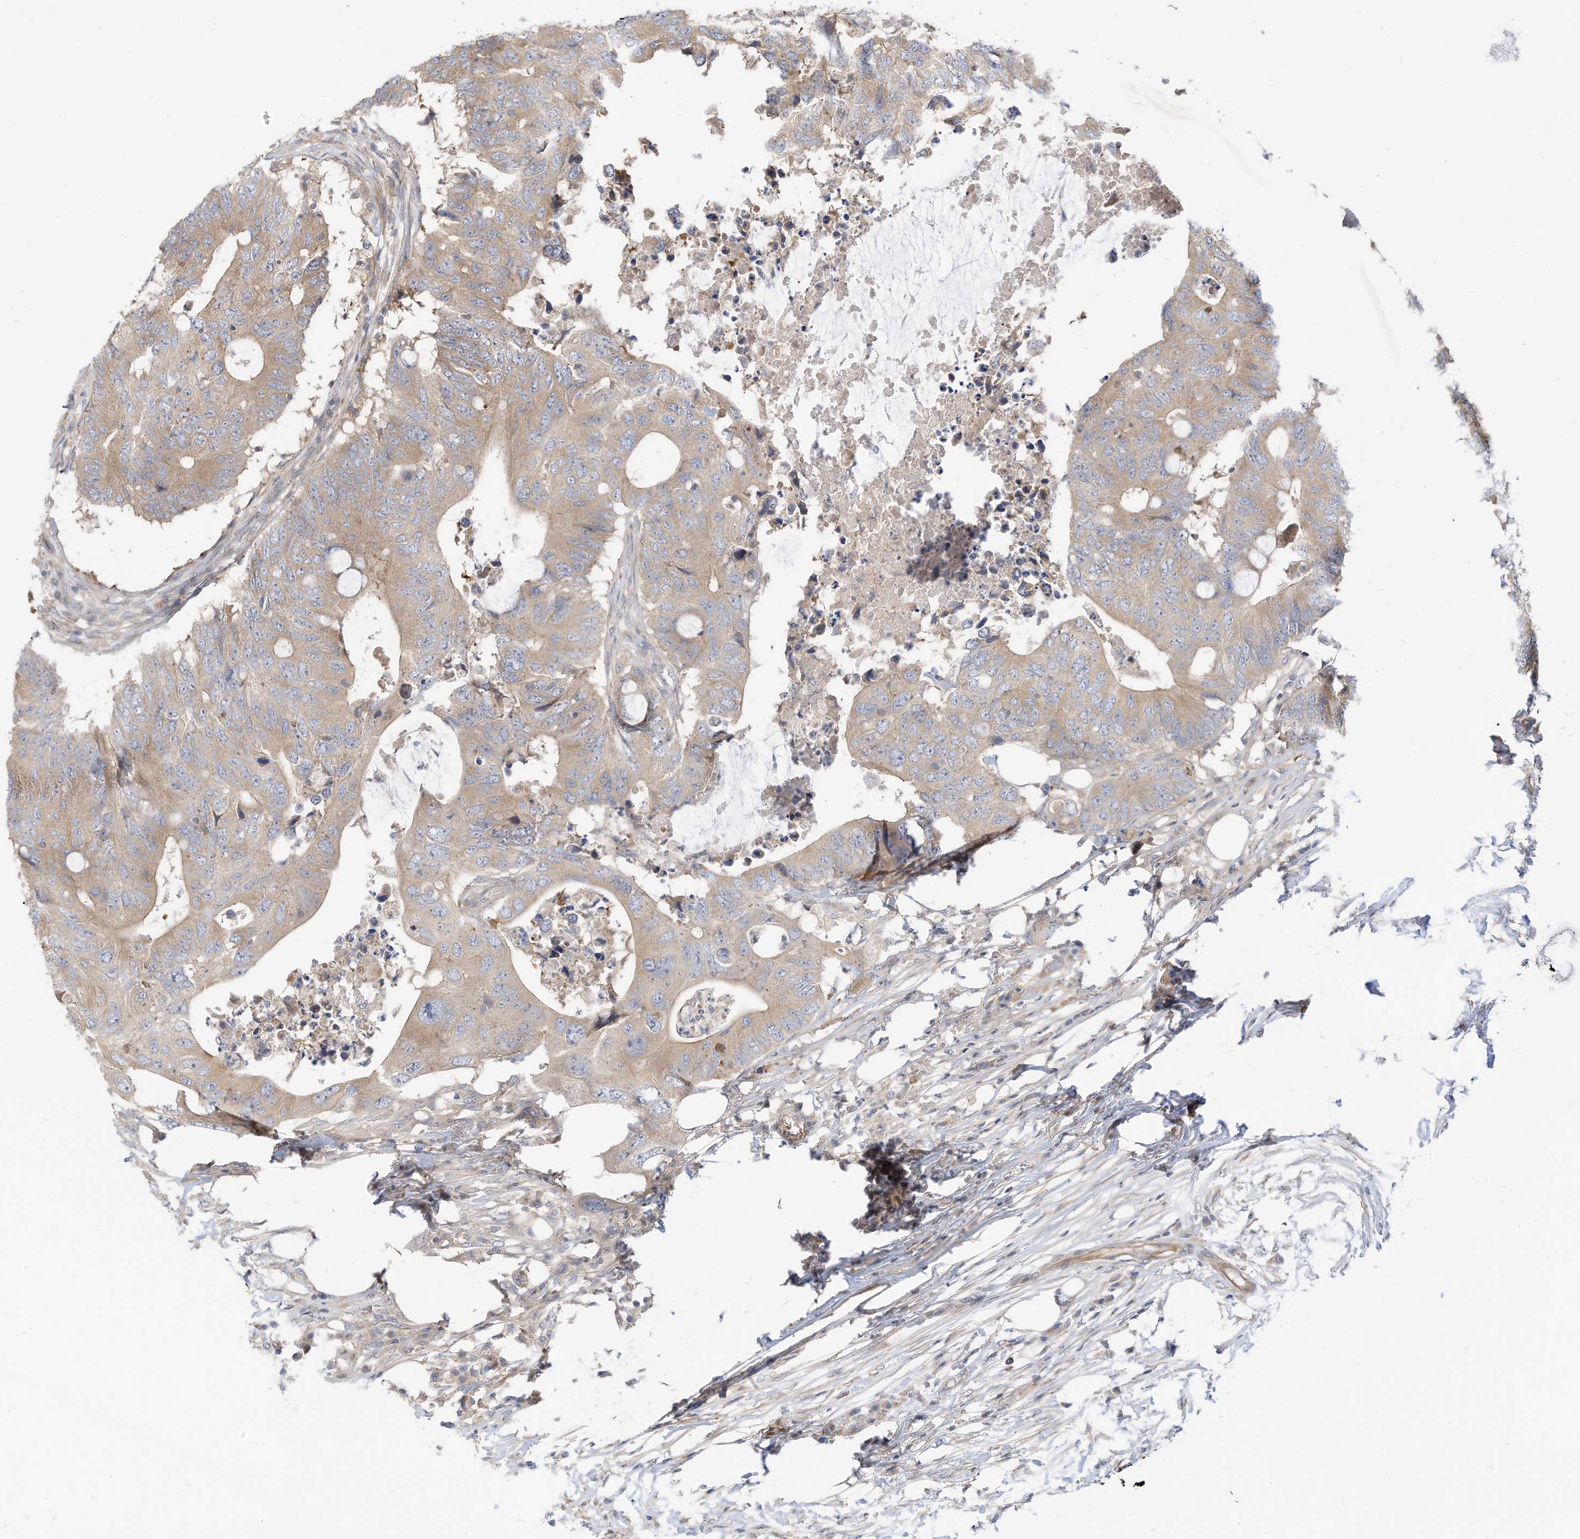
{"staining": {"intensity": "moderate", "quantity": ">75%", "location": "cytoplasmic/membranous"}, "tissue": "colorectal cancer", "cell_type": "Tumor cells", "image_type": "cancer", "snomed": [{"axis": "morphology", "description": "Adenocarcinoma, NOS"}, {"axis": "topography", "description": "Colon"}], "caption": "The micrograph exhibits immunohistochemical staining of colorectal adenocarcinoma. There is moderate cytoplasmic/membranous expression is present in approximately >75% of tumor cells.", "gene": "OFD1", "patient": {"sex": "male", "age": 71}}